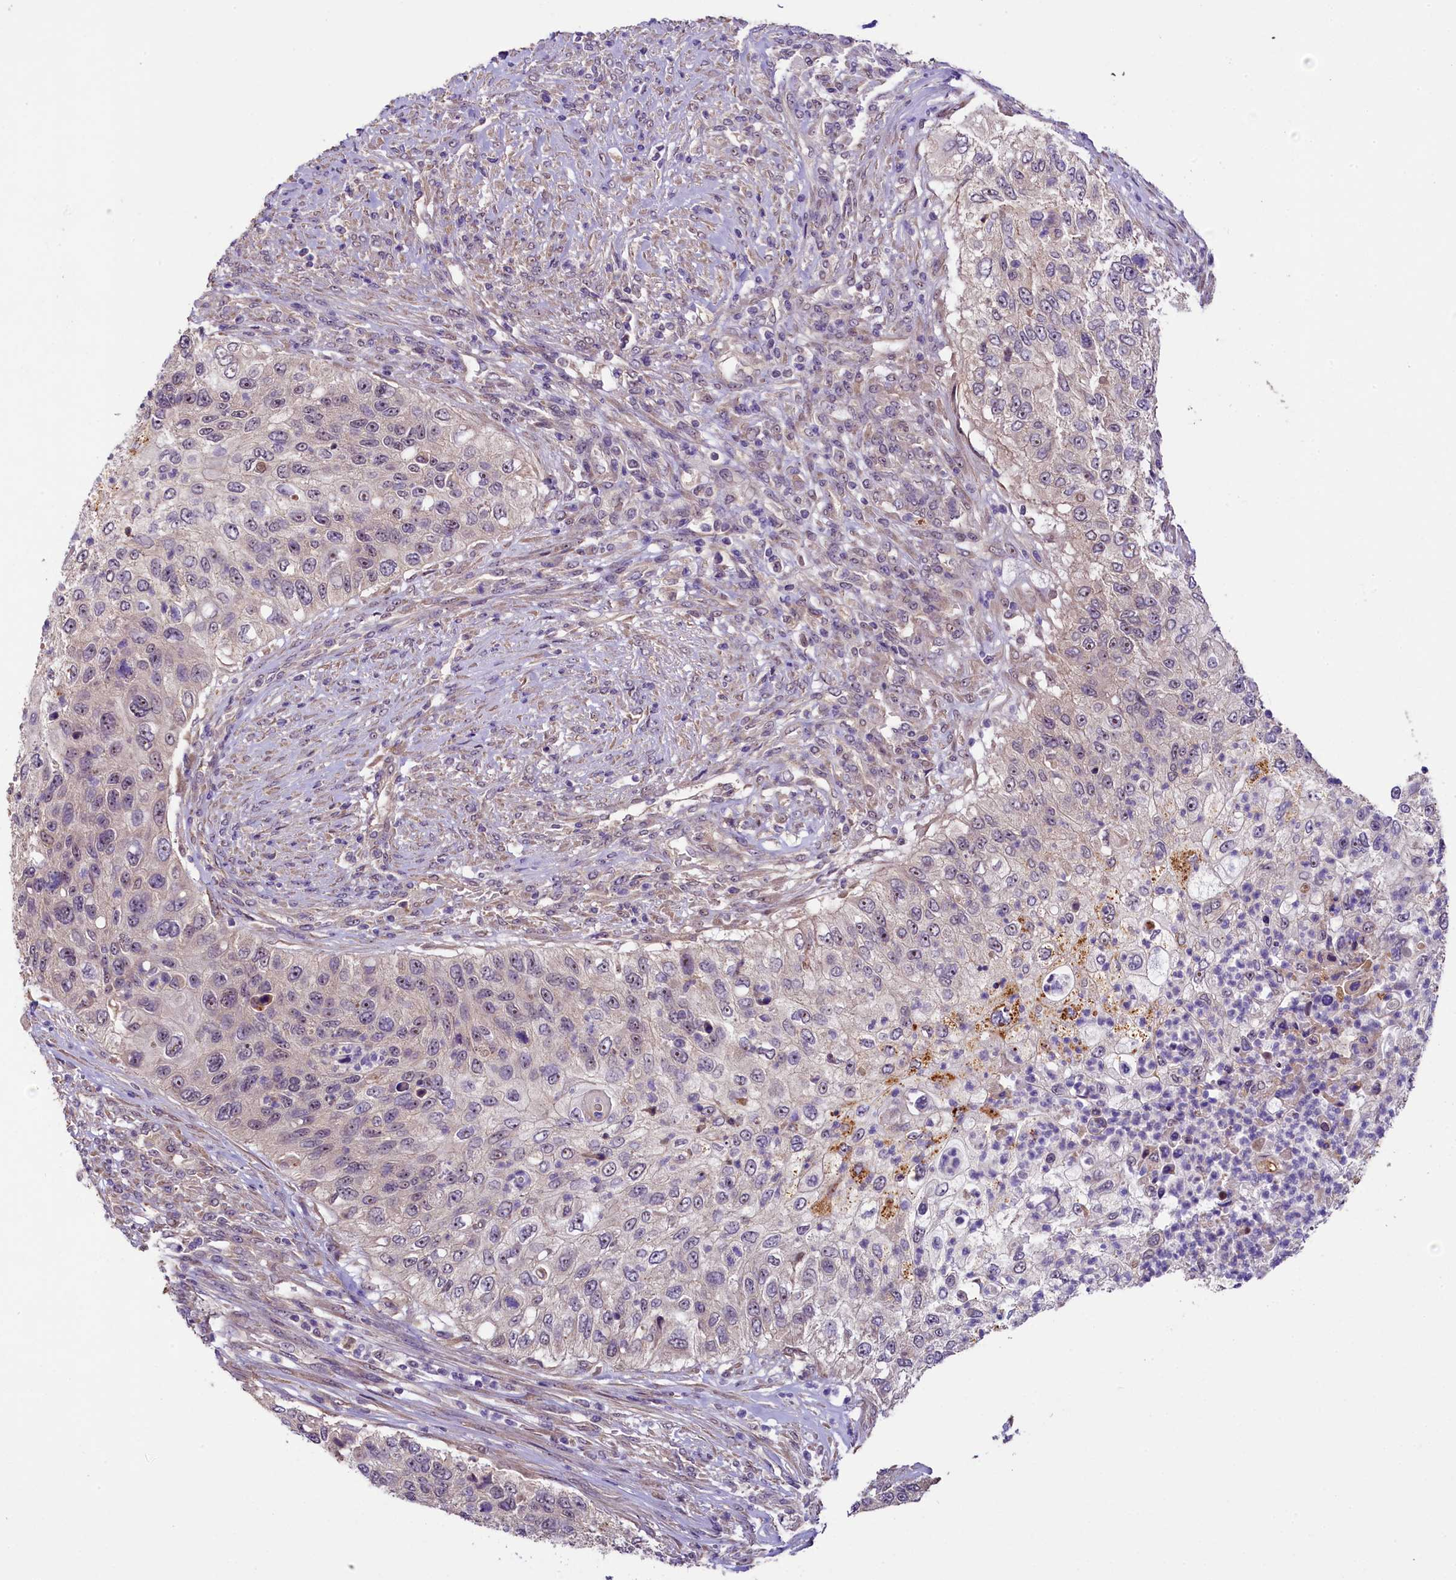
{"staining": {"intensity": "negative", "quantity": "none", "location": "none"}, "tissue": "urothelial cancer", "cell_type": "Tumor cells", "image_type": "cancer", "snomed": [{"axis": "morphology", "description": "Urothelial carcinoma, High grade"}, {"axis": "topography", "description": "Urinary bladder"}], "caption": "This is an IHC micrograph of human high-grade urothelial carcinoma. There is no positivity in tumor cells.", "gene": "UBXN6", "patient": {"sex": "female", "age": 60}}